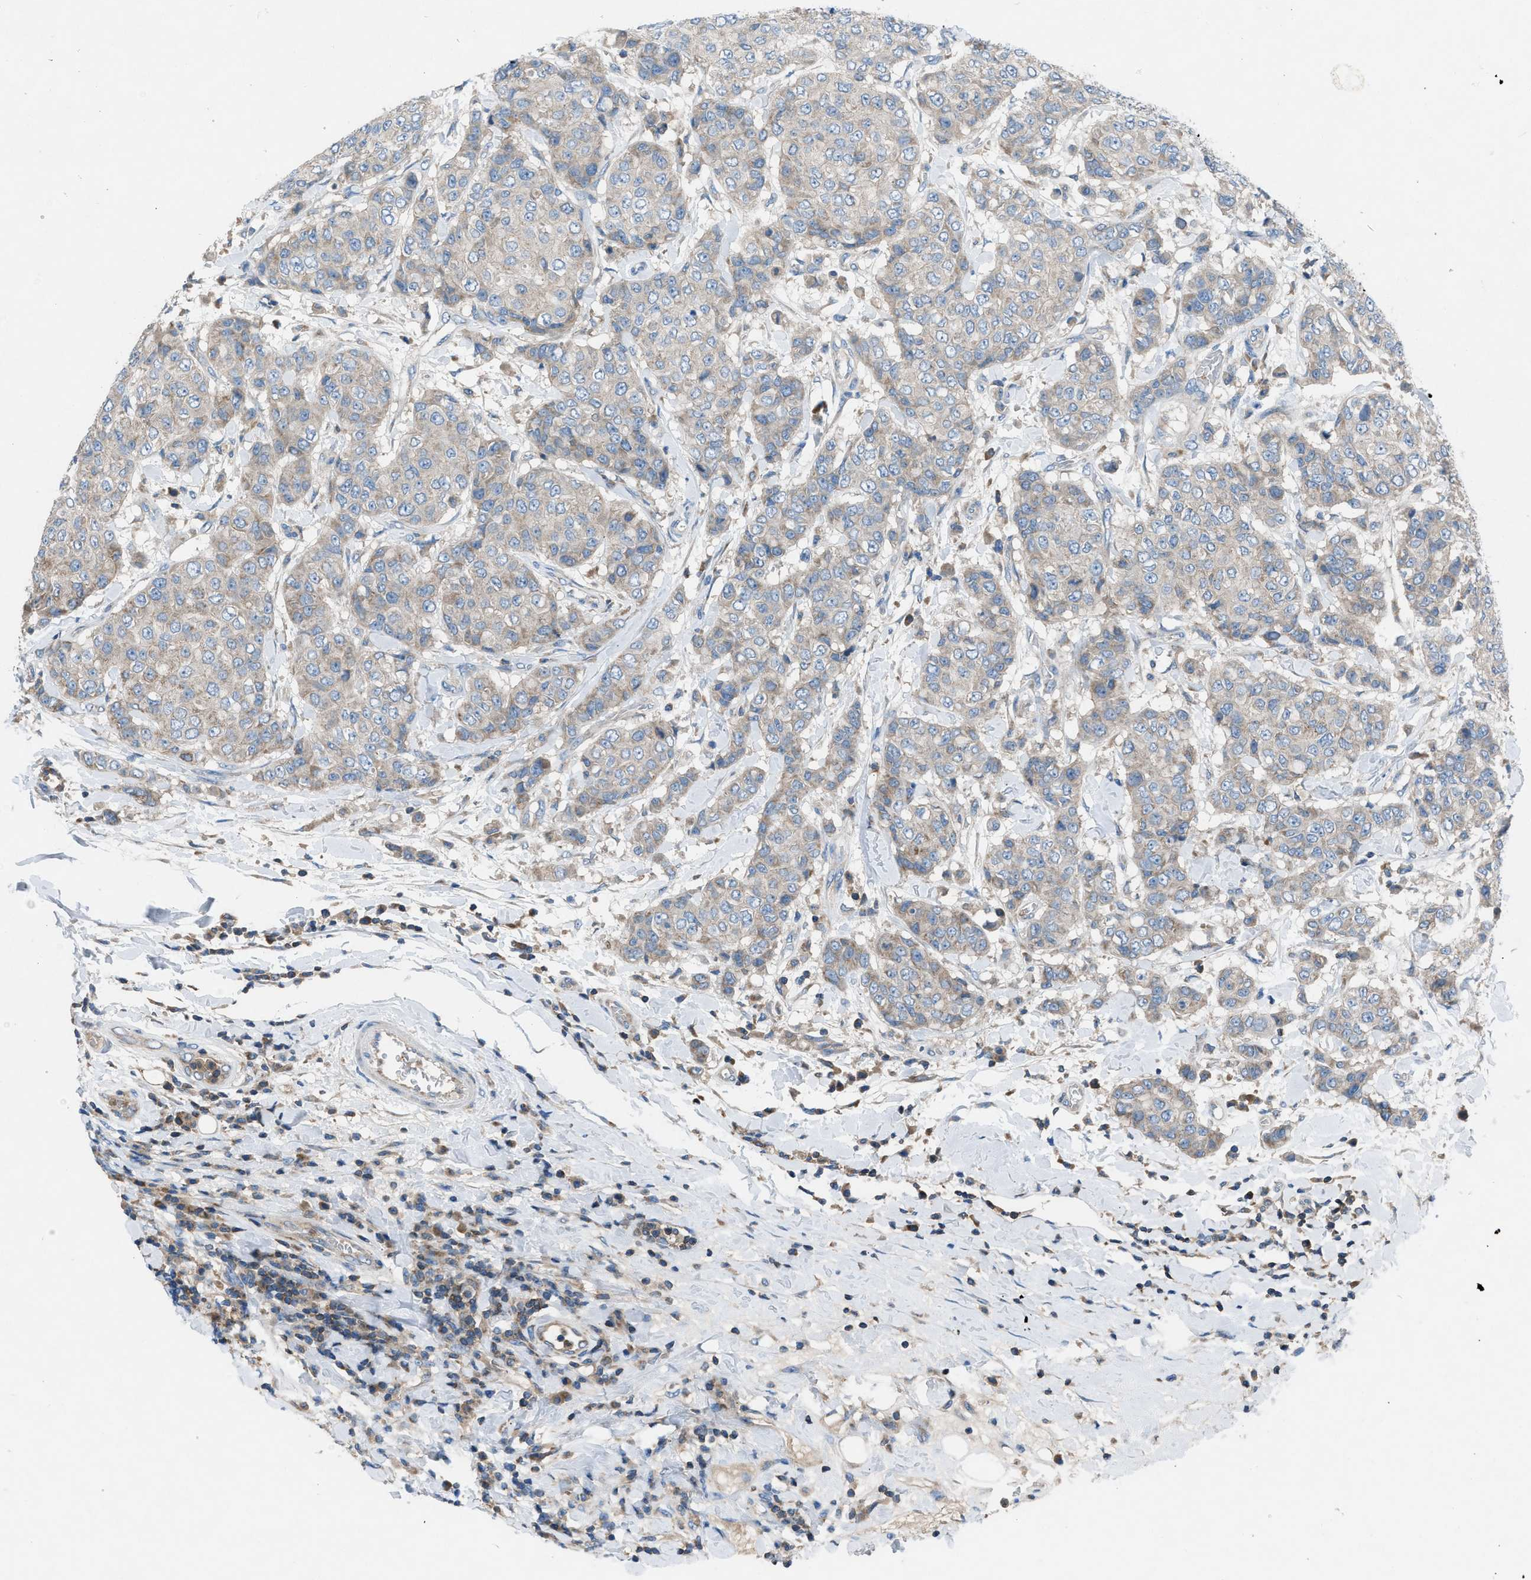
{"staining": {"intensity": "weak", "quantity": "<25%", "location": "cytoplasmic/membranous"}, "tissue": "breast cancer", "cell_type": "Tumor cells", "image_type": "cancer", "snomed": [{"axis": "morphology", "description": "Duct carcinoma"}, {"axis": "topography", "description": "Breast"}], "caption": "This histopathology image is of breast invasive ductal carcinoma stained with IHC to label a protein in brown with the nuclei are counter-stained blue. There is no positivity in tumor cells. Nuclei are stained in blue.", "gene": "GRK6", "patient": {"sex": "female", "age": 27}}